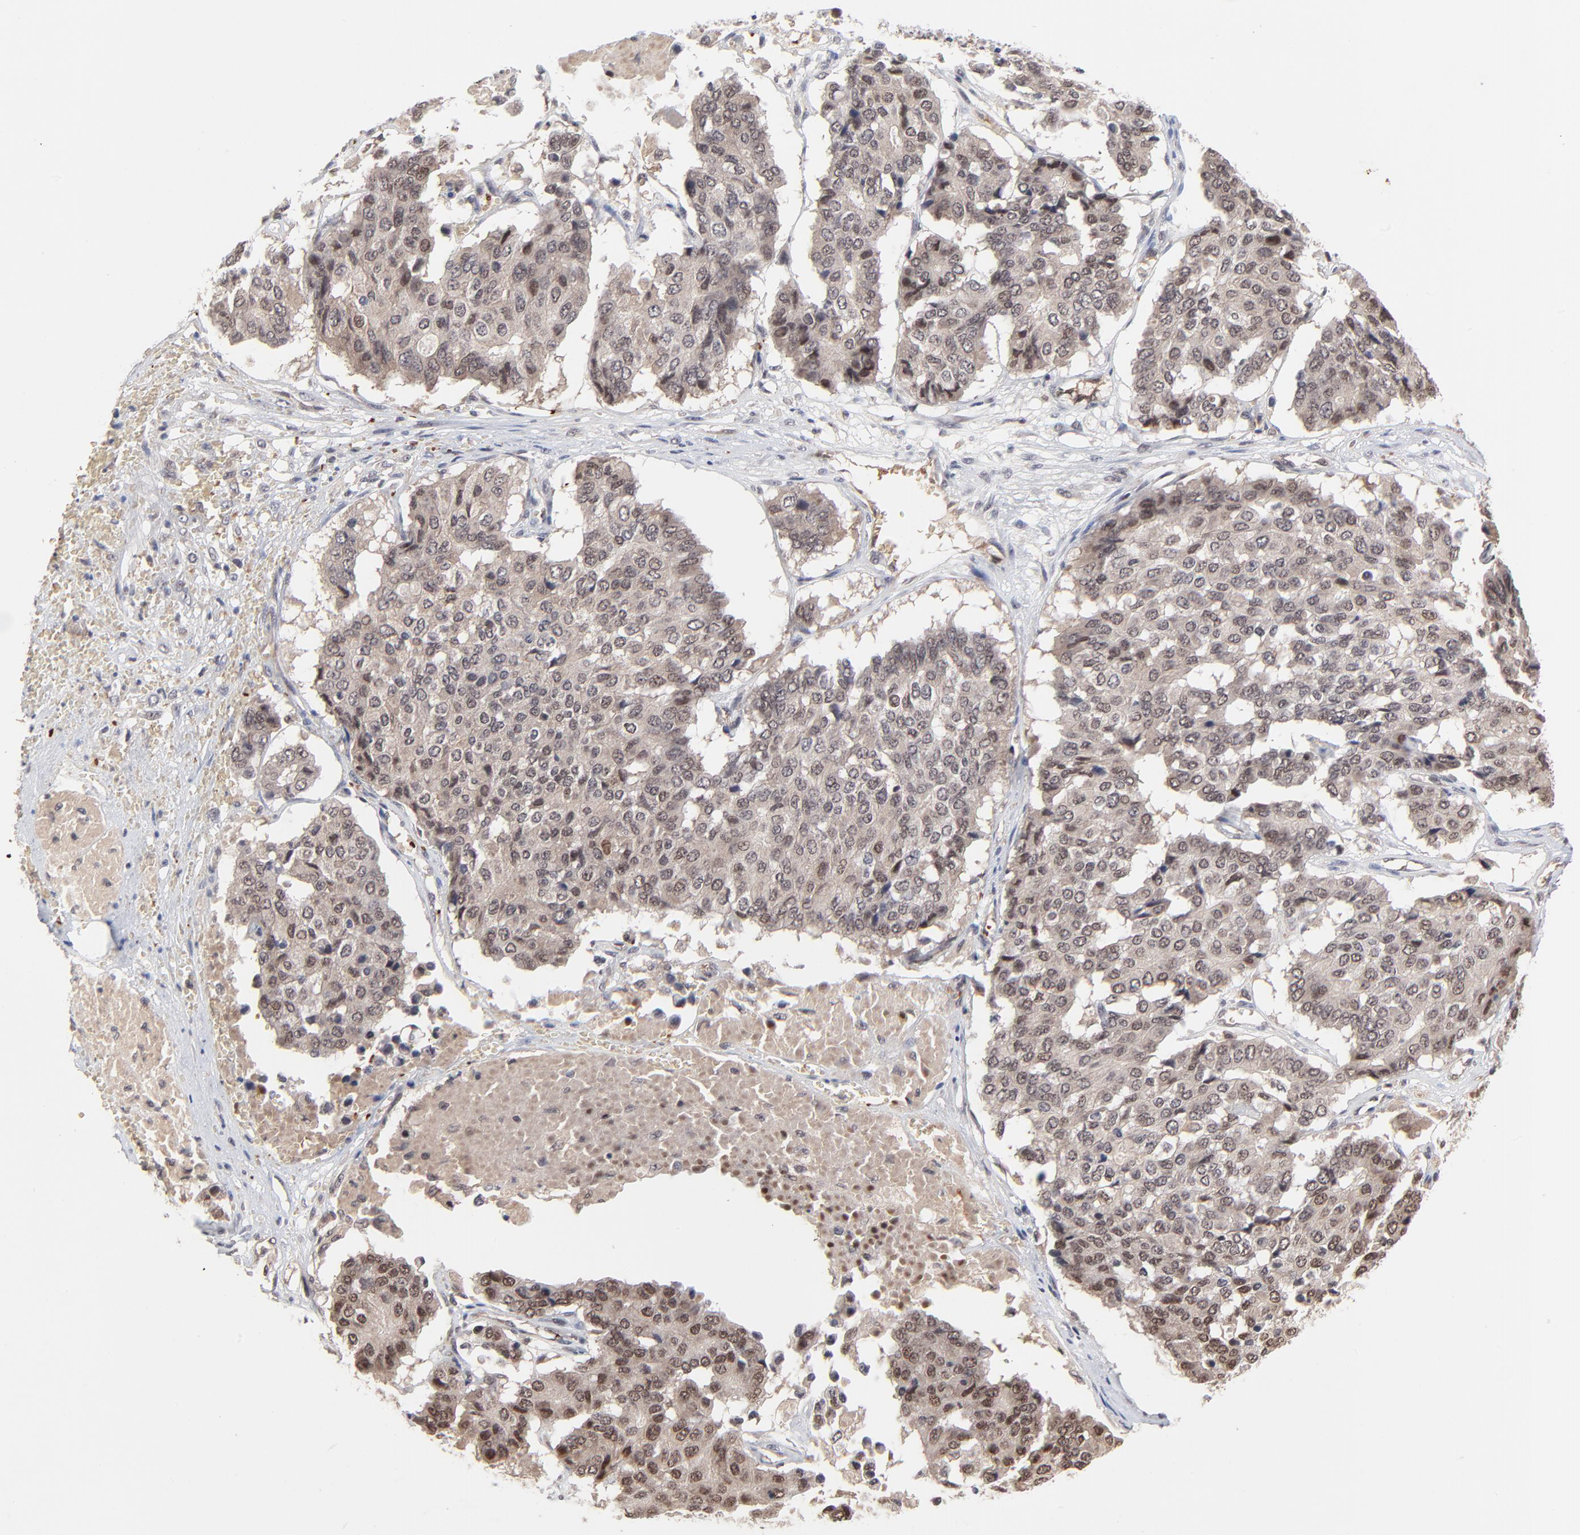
{"staining": {"intensity": "weak", "quantity": ">75%", "location": "cytoplasmic/membranous,nuclear"}, "tissue": "pancreatic cancer", "cell_type": "Tumor cells", "image_type": "cancer", "snomed": [{"axis": "morphology", "description": "Adenocarcinoma, NOS"}, {"axis": "topography", "description": "Pancreas"}], "caption": "This micrograph exhibits pancreatic cancer (adenocarcinoma) stained with immunohistochemistry to label a protein in brown. The cytoplasmic/membranous and nuclear of tumor cells show weak positivity for the protein. Nuclei are counter-stained blue.", "gene": "CASP10", "patient": {"sex": "male", "age": 50}}